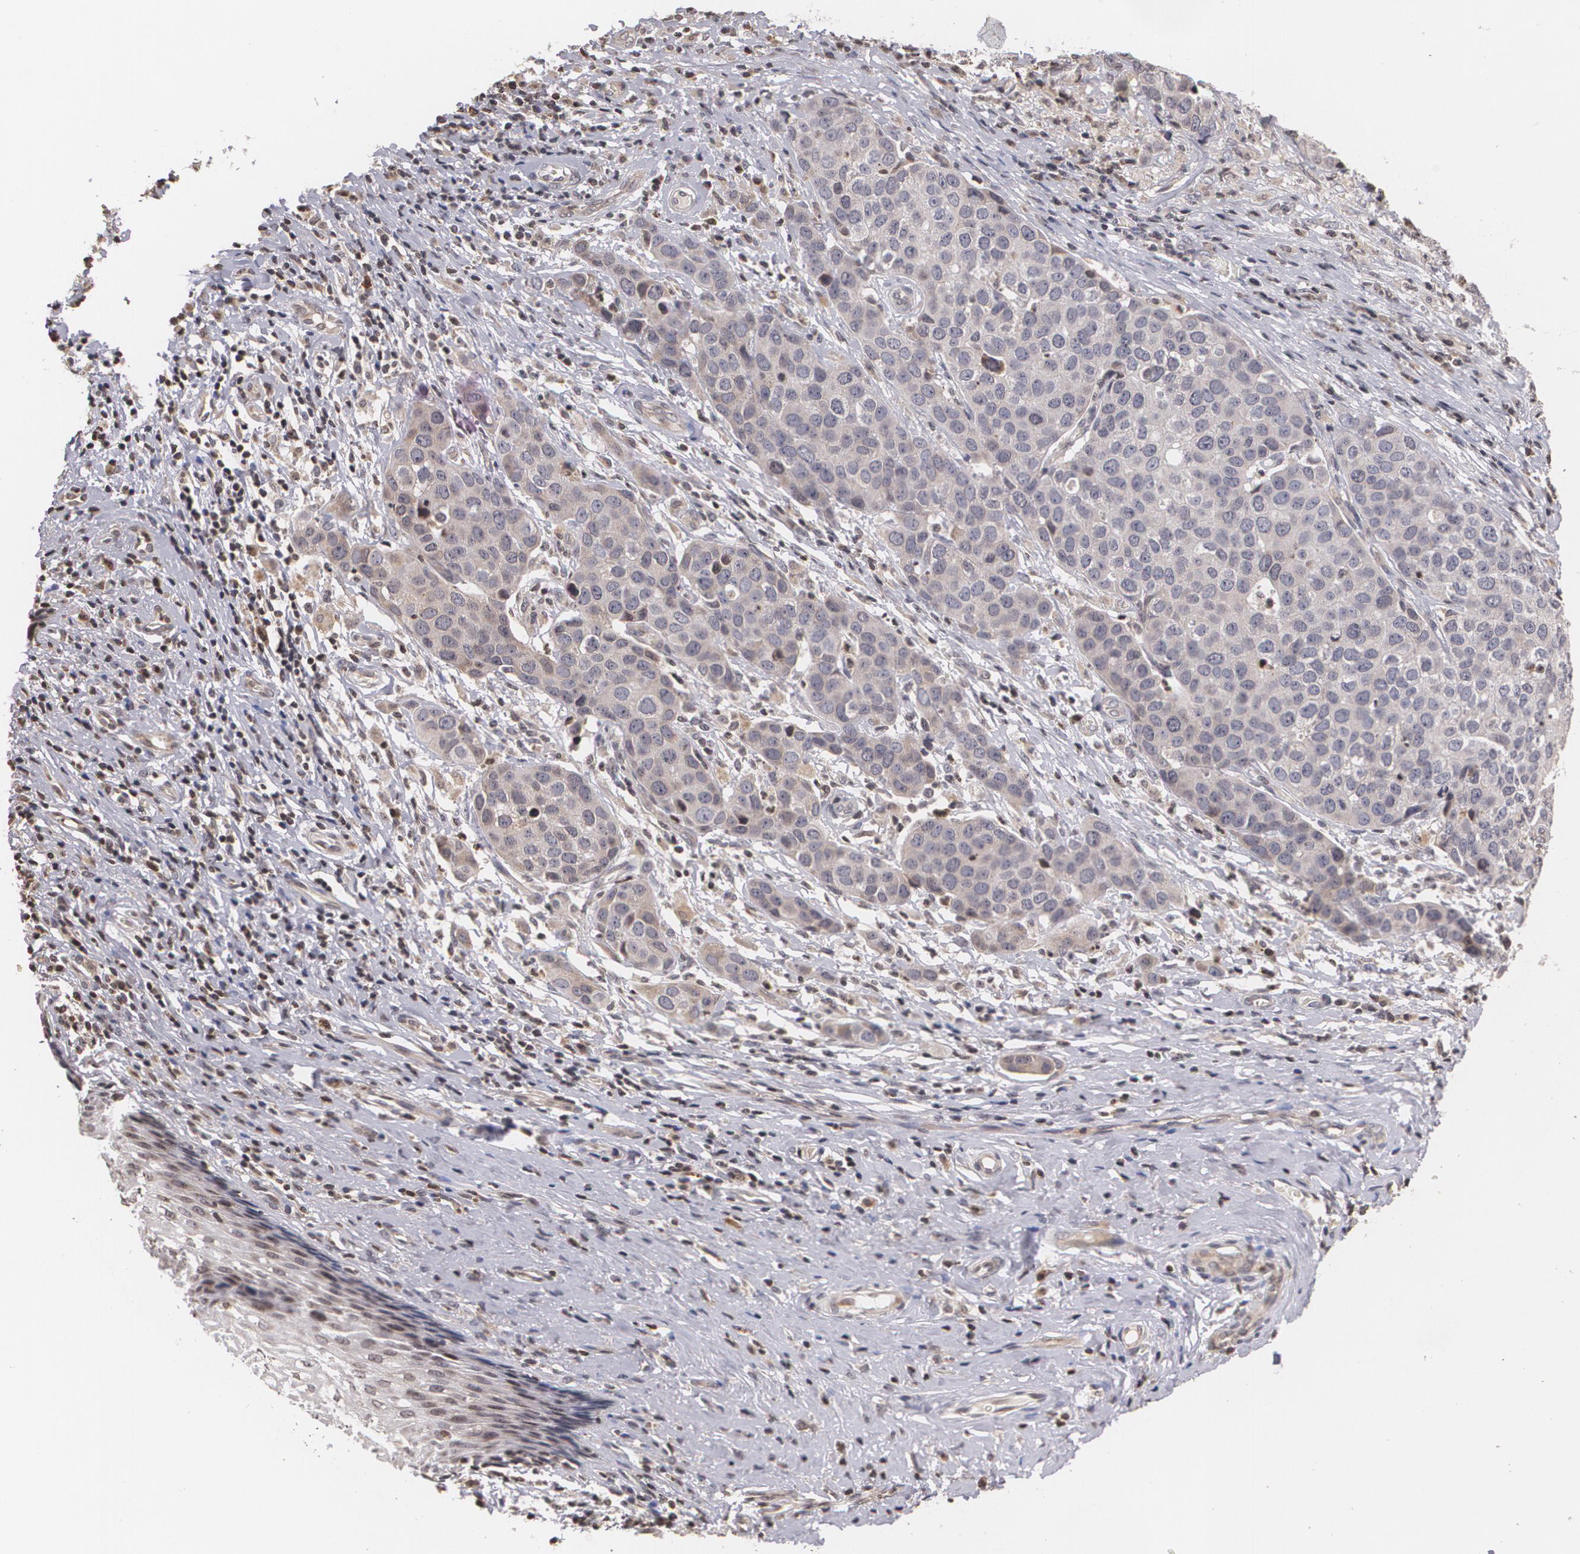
{"staining": {"intensity": "negative", "quantity": "none", "location": "none"}, "tissue": "cervical cancer", "cell_type": "Tumor cells", "image_type": "cancer", "snomed": [{"axis": "morphology", "description": "Squamous cell carcinoma, NOS"}, {"axis": "topography", "description": "Cervix"}], "caption": "Immunohistochemical staining of human cervical squamous cell carcinoma reveals no significant expression in tumor cells.", "gene": "VAV3", "patient": {"sex": "female", "age": 54}}